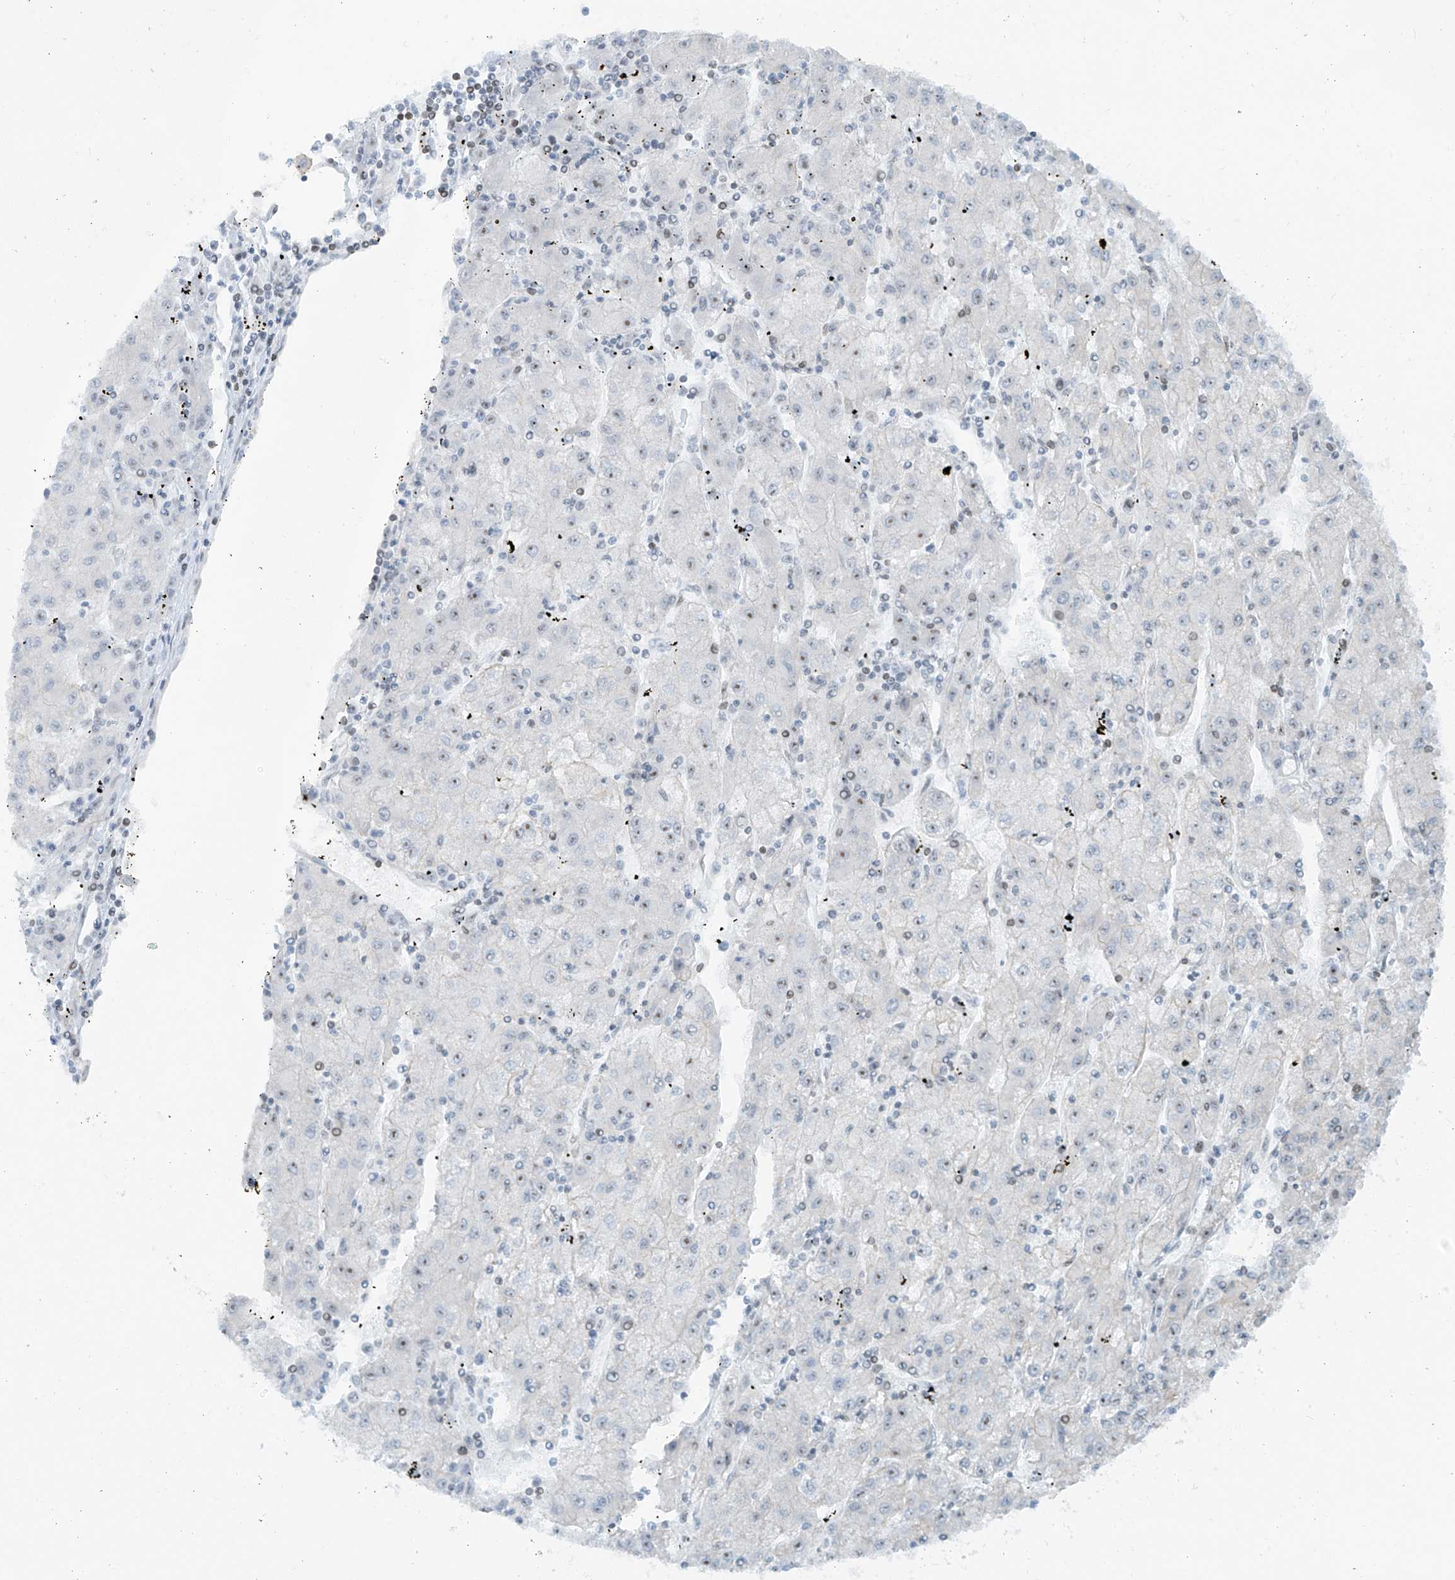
{"staining": {"intensity": "negative", "quantity": "none", "location": "none"}, "tissue": "liver cancer", "cell_type": "Tumor cells", "image_type": "cancer", "snomed": [{"axis": "morphology", "description": "Carcinoma, Hepatocellular, NOS"}, {"axis": "topography", "description": "Liver"}], "caption": "Human liver cancer stained for a protein using immunohistochemistry (IHC) demonstrates no expression in tumor cells.", "gene": "SAMD15", "patient": {"sex": "male", "age": 72}}